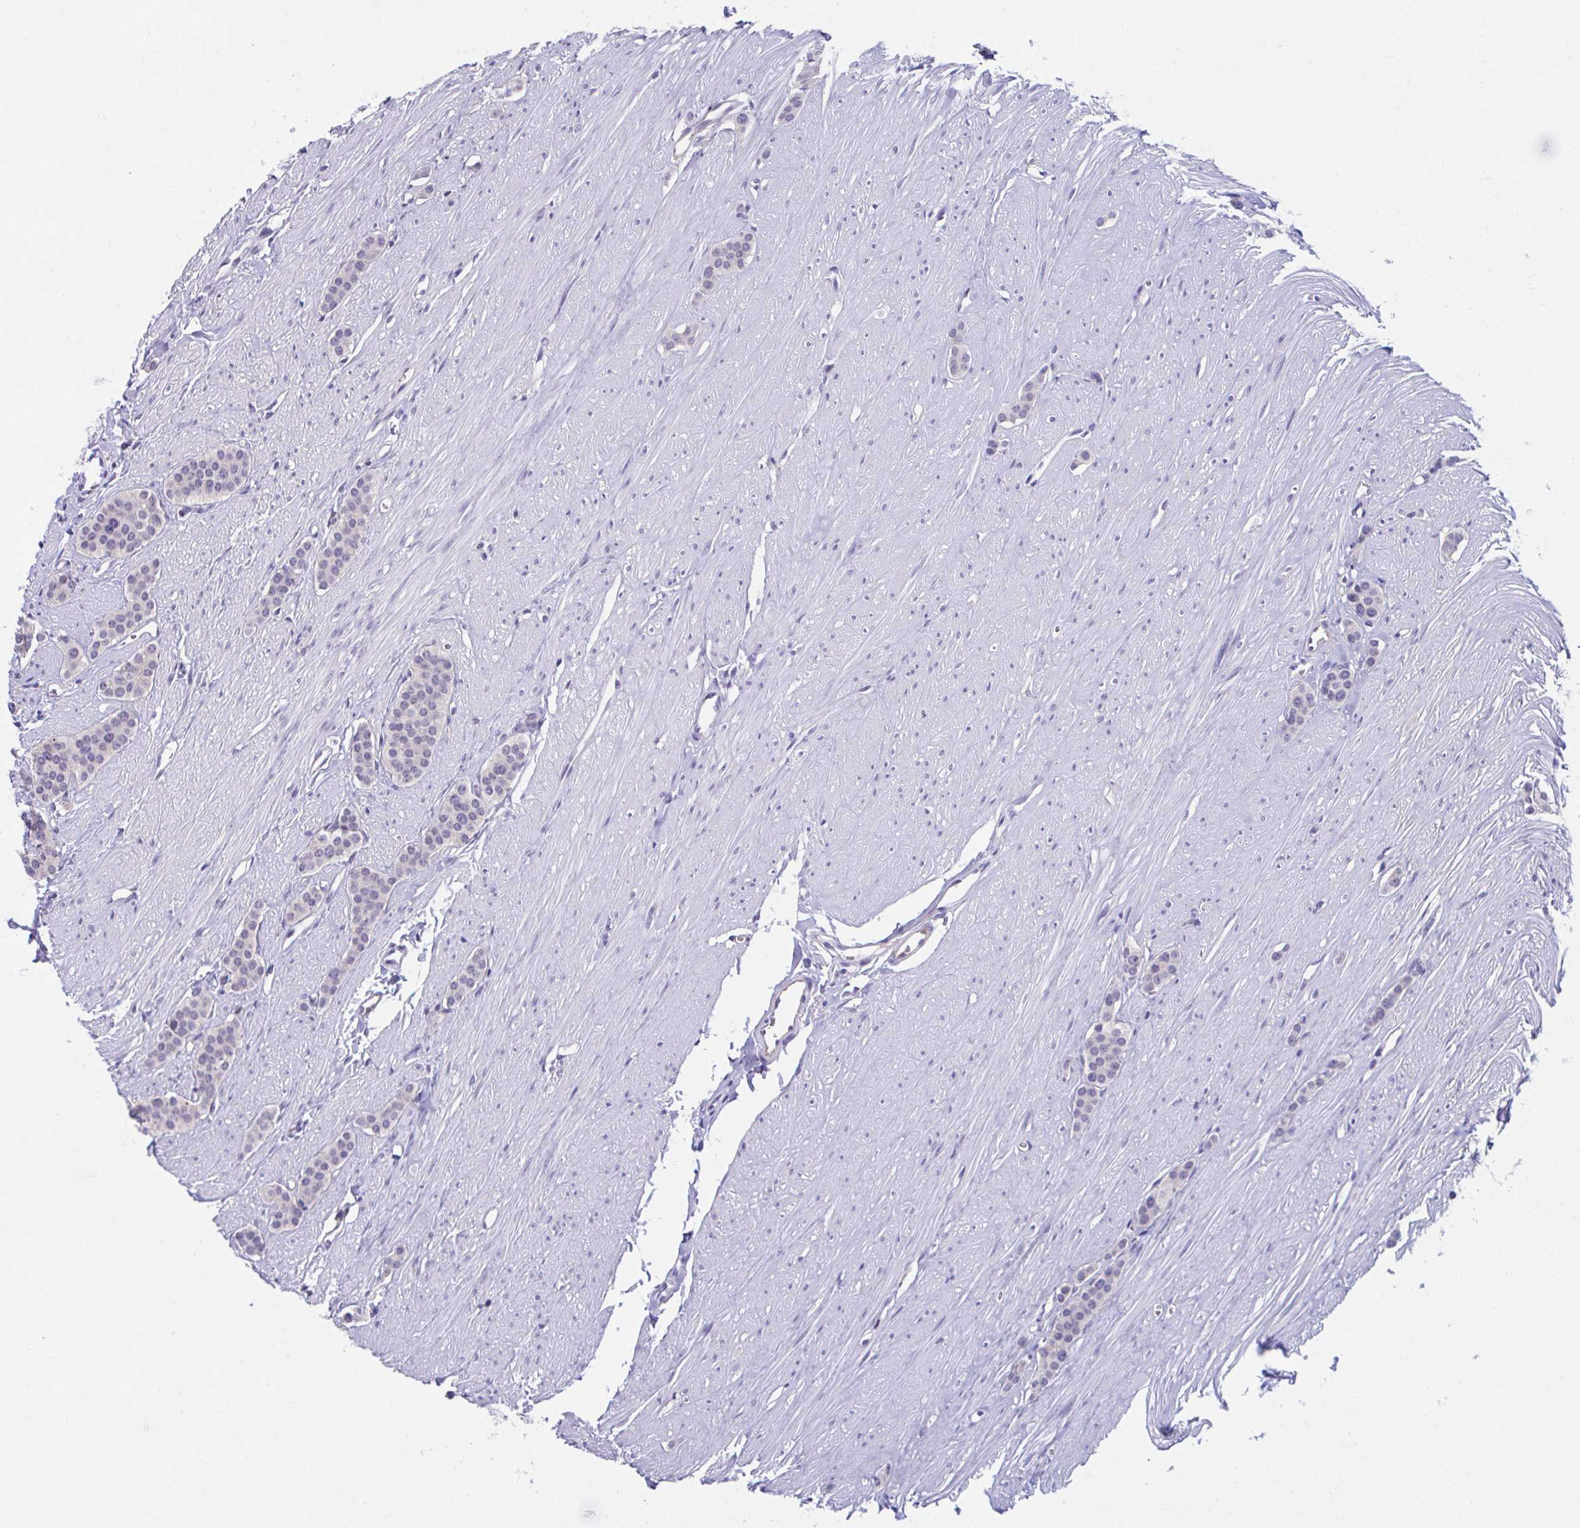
{"staining": {"intensity": "negative", "quantity": "none", "location": "none"}, "tissue": "carcinoid", "cell_type": "Tumor cells", "image_type": "cancer", "snomed": [{"axis": "morphology", "description": "Carcinoid, malignant, NOS"}, {"axis": "topography", "description": "Small intestine"}], "caption": "This image is of carcinoid stained with immunohistochemistry (IHC) to label a protein in brown with the nuclei are counter-stained blue. There is no positivity in tumor cells. (DAB immunohistochemistry visualized using brightfield microscopy, high magnification).", "gene": "ADAT3", "patient": {"sex": "male", "age": 60}}